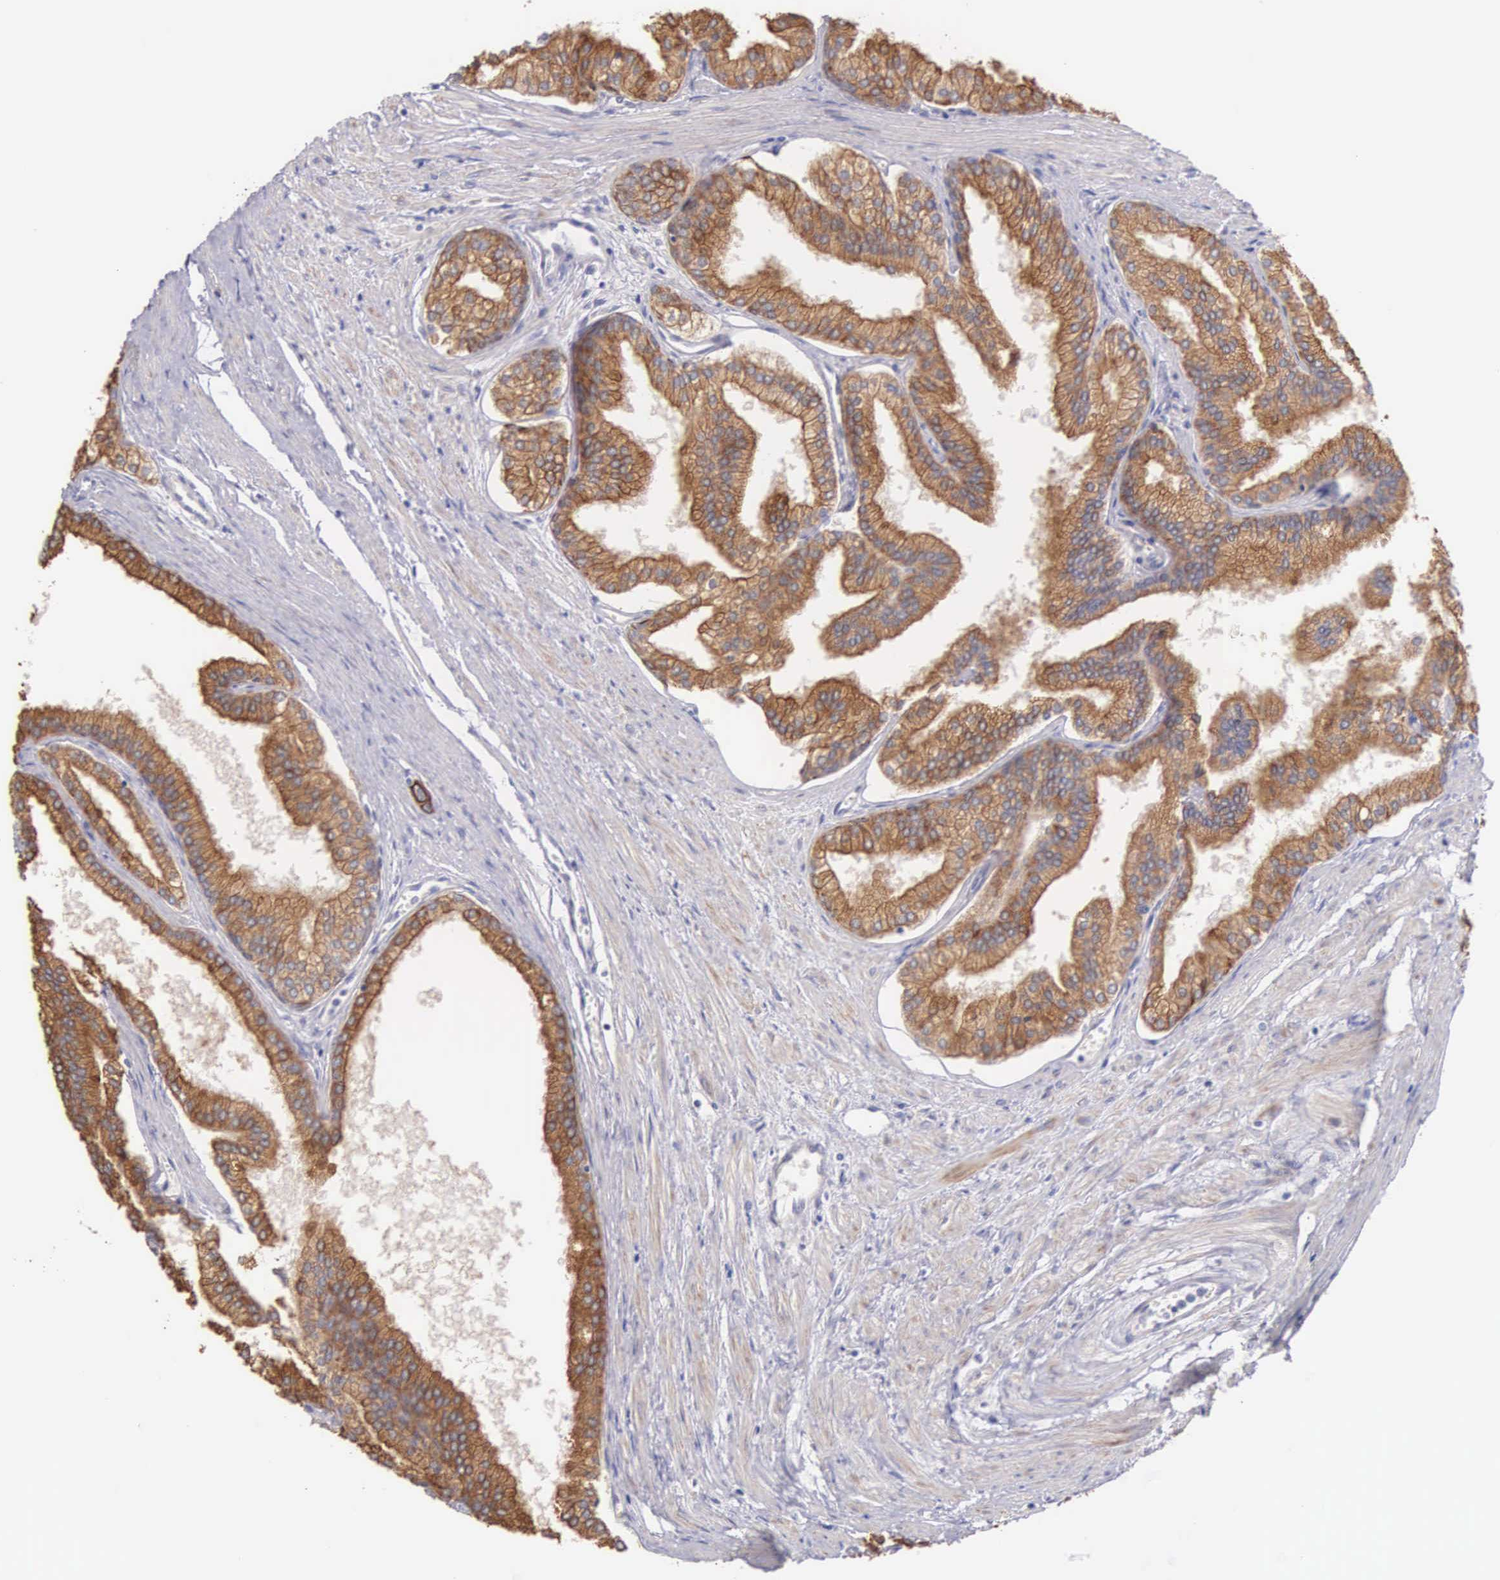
{"staining": {"intensity": "moderate", "quantity": ">75%", "location": "cytoplasmic/membranous"}, "tissue": "prostate", "cell_type": "Glandular cells", "image_type": "normal", "snomed": [{"axis": "morphology", "description": "Normal tissue, NOS"}, {"axis": "topography", "description": "Prostate"}], "caption": "Immunohistochemistry (DAB (3,3'-diaminobenzidine)) staining of normal human prostate reveals moderate cytoplasmic/membranous protein expression in approximately >75% of glandular cells.", "gene": "PIR", "patient": {"sex": "male", "age": 68}}